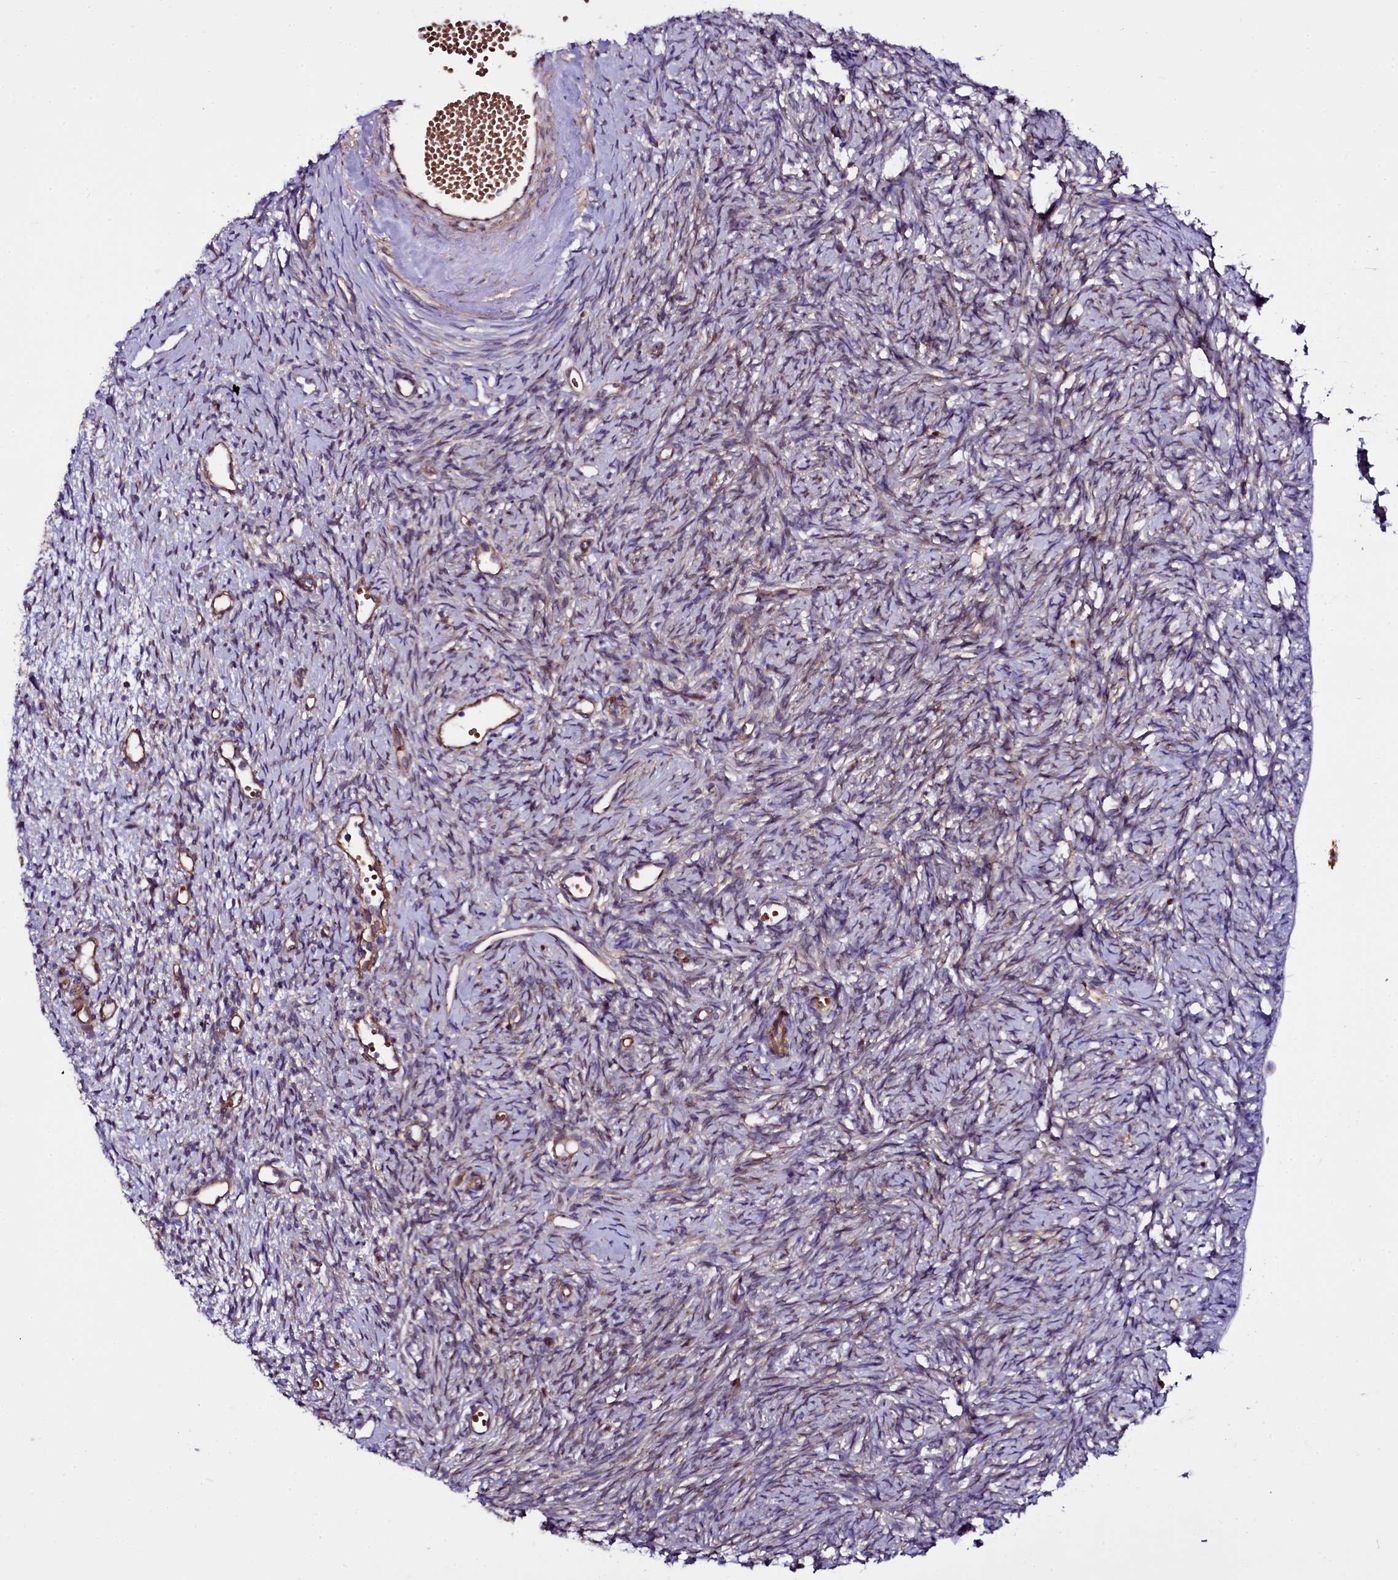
{"staining": {"intensity": "weak", "quantity": ">75%", "location": "cytoplasmic/membranous"}, "tissue": "ovary", "cell_type": "Follicle cells", "image_type": "normal", "snomed": [{"axis": "morphology", "description": "Normal tissue, NOS"}, {"axis": "topography", "description": "Ovary"}], "caption": "Weak cytoplasmic/membranous positivity is seen in approximately >75% of follicle cells in benign ovary.", "gene": "MEX3C", "patient": {"sex": "female", "age": 51}}